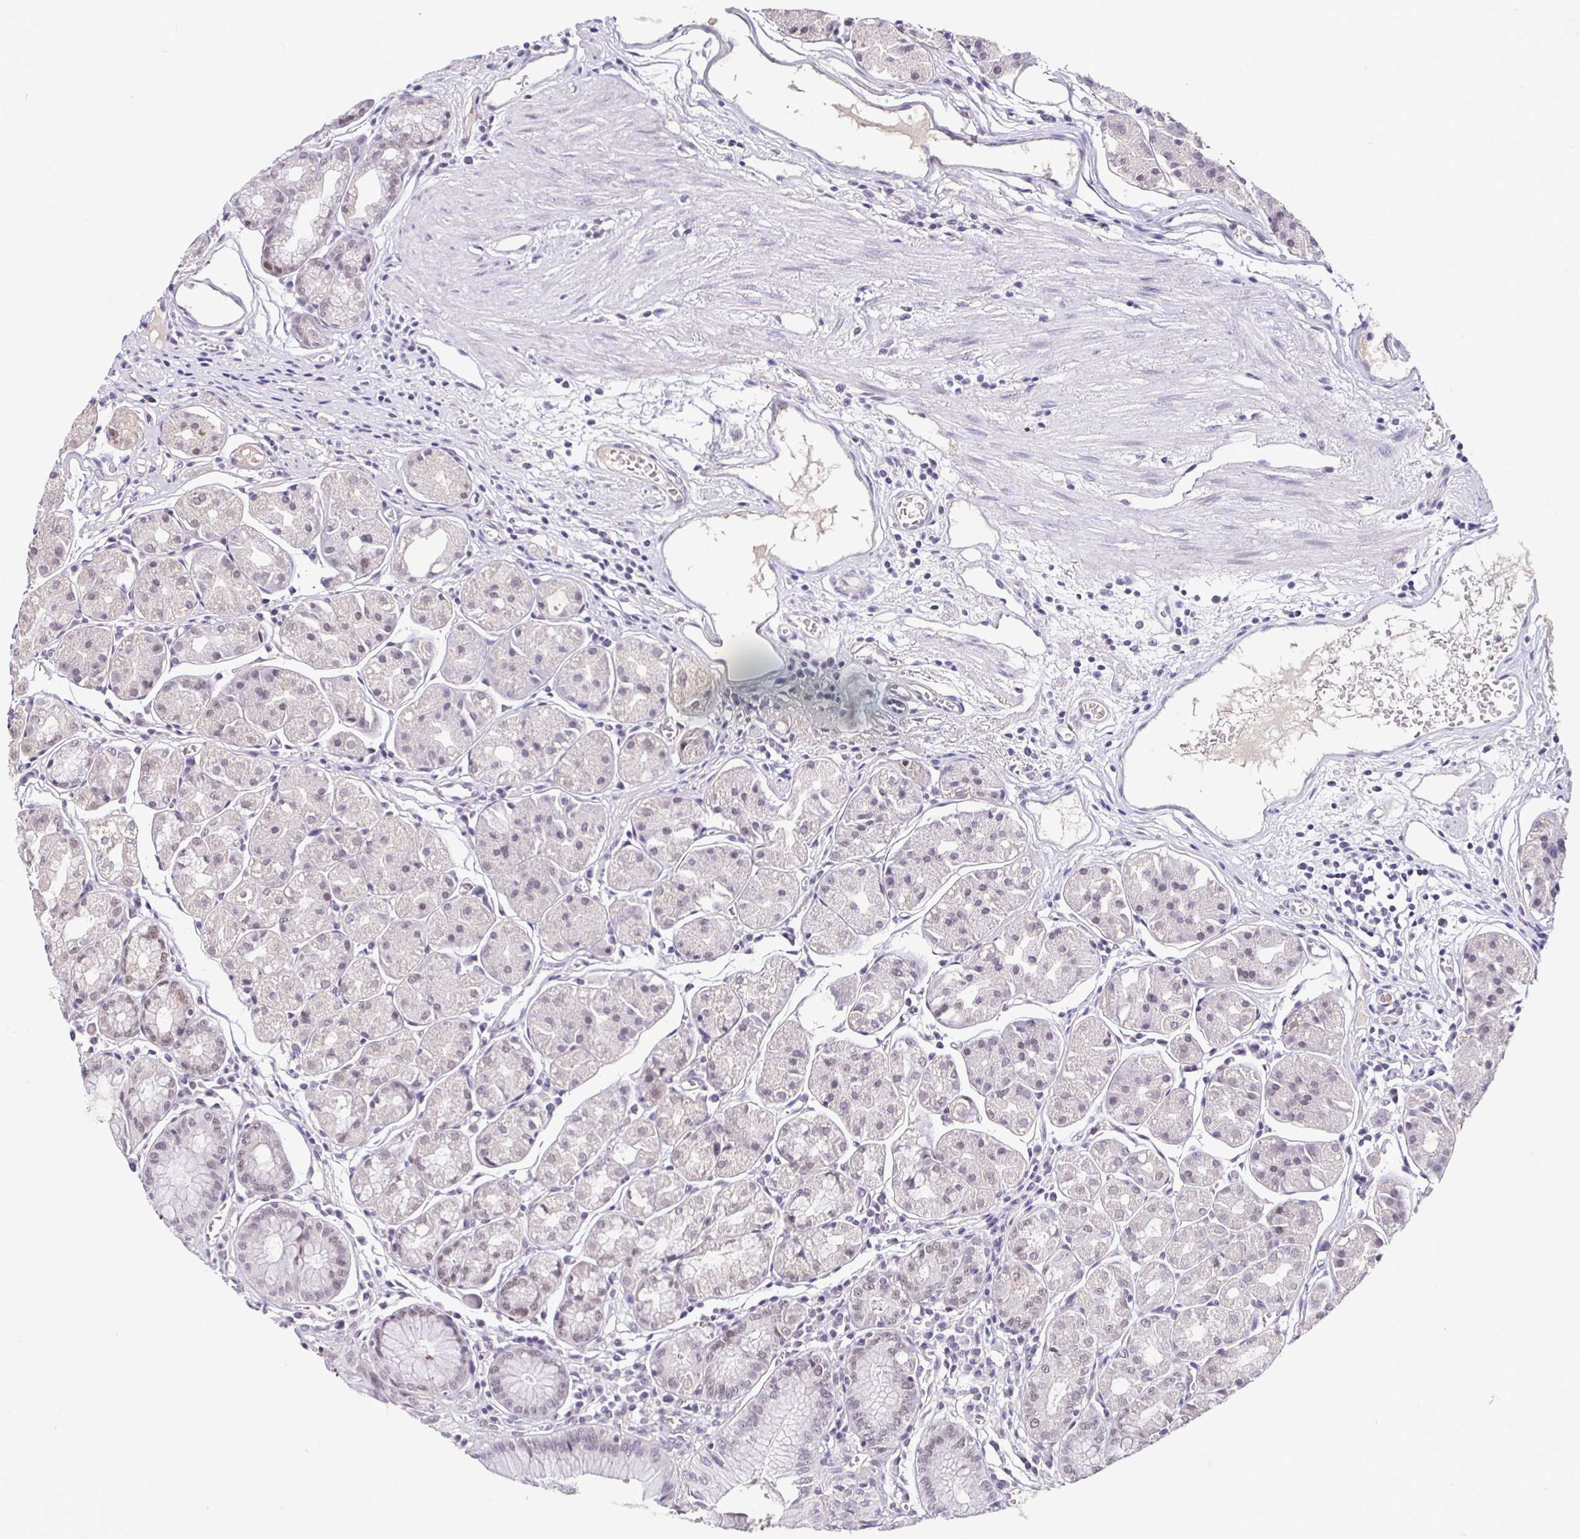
{"staining": {"intensity": "moderate", "quantity": "<25%", "location": "nuclear"}, "tissue": "stomach", "cell_type": "Glandular cells", "image_type": "normal", "snomed": [{"axis": "morphology", "description": "Normal tissue, NOS"}, {"axis": "topography", "description": "Stomach"}], "caption": "This photomicrograph reveals benign stomach stained with IHC to label a protein in brown. The nuclear of glandular cells show moderate positivity for the protein. Nuclei are counter-stained blue.", "gene": "NUP188", "patient": {"sex": "male", "age": 55}}